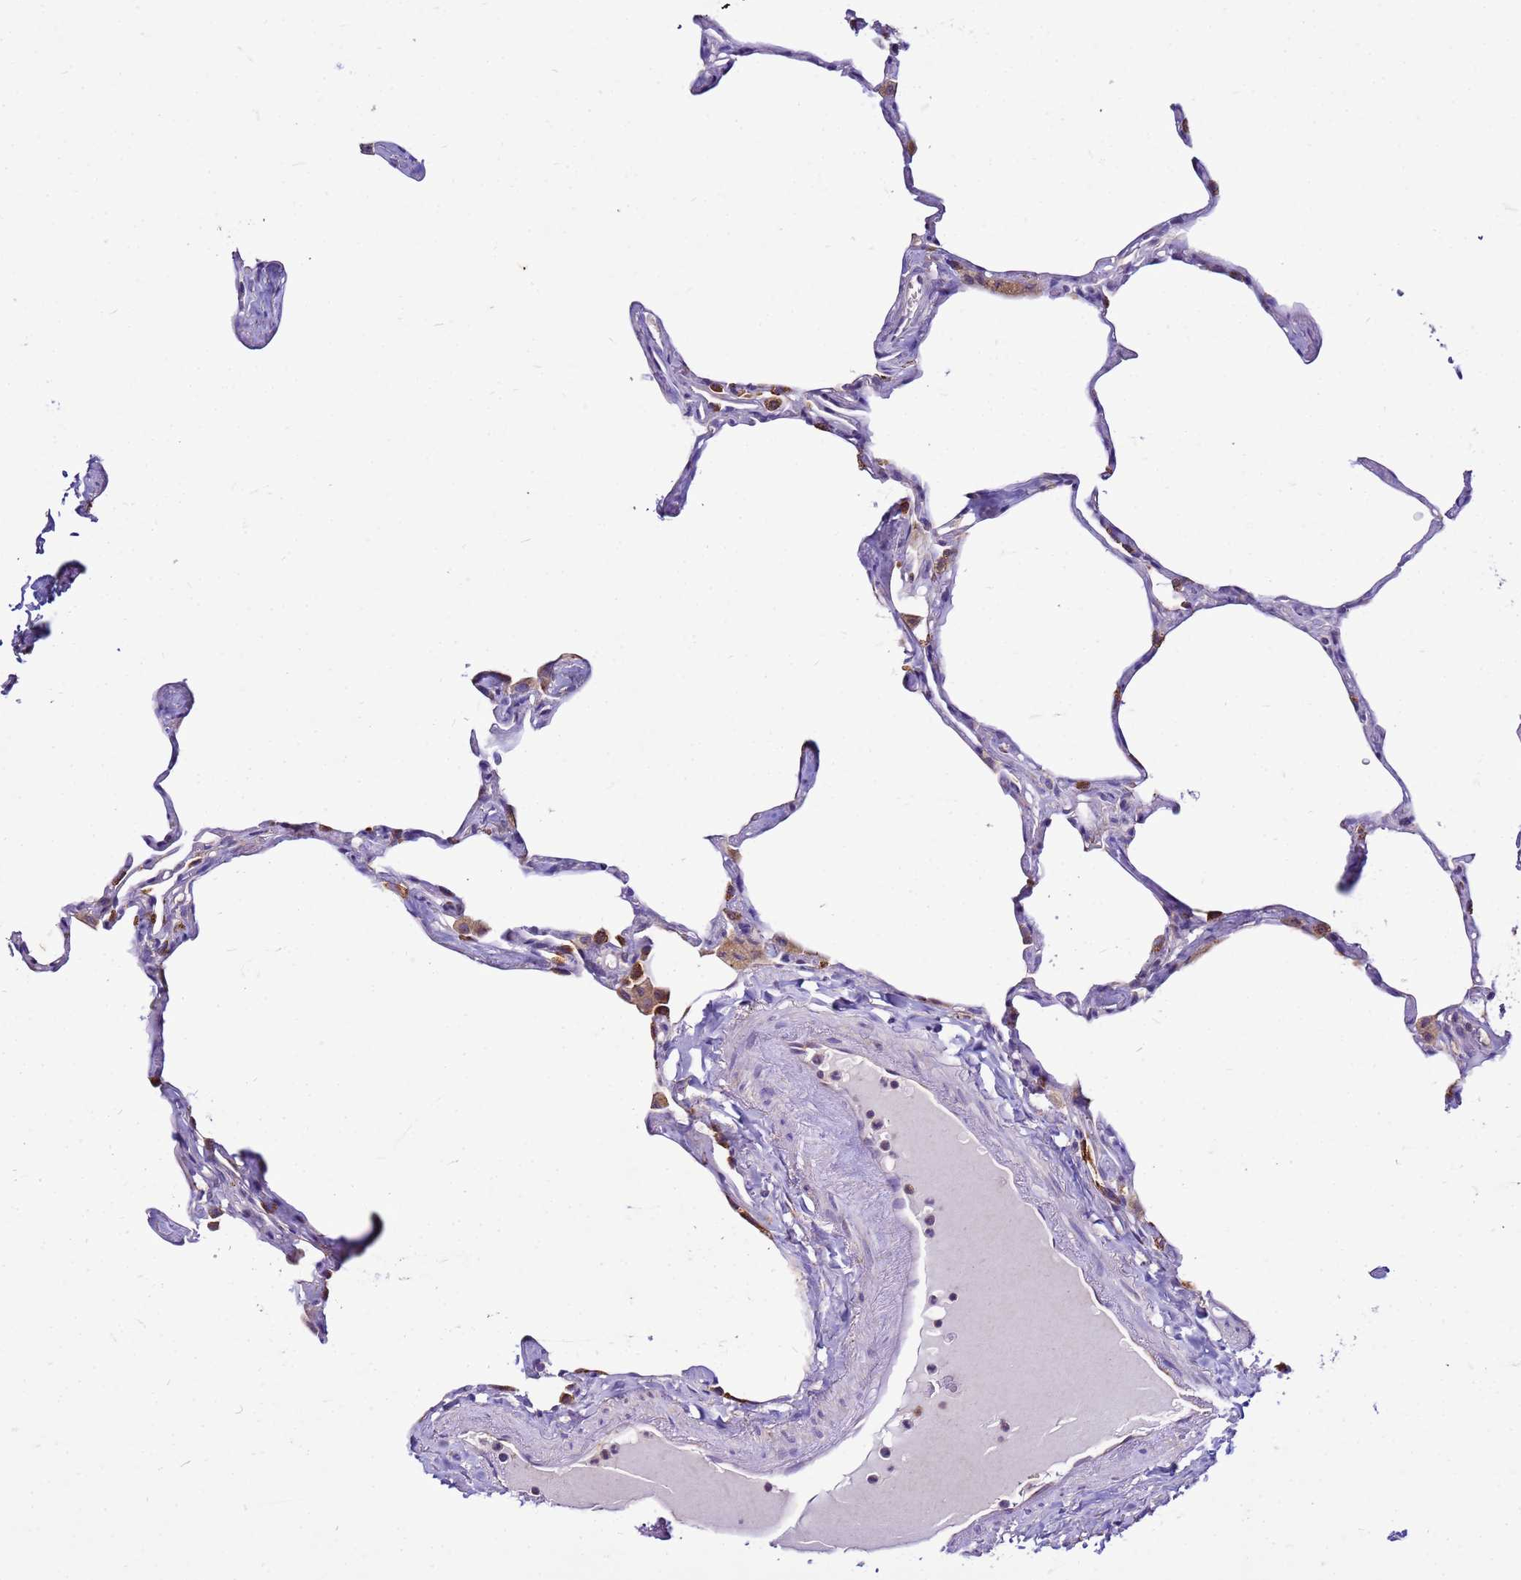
{"staining": {"intensity": "negative", "quantity": "none", "location": "none"}, "tissue": "lung", "cell_type": "Alveolar cells", "image_type": "normal", "snomed": [{"axis": "morphology", "description": "Normal tissue, NOS"}, {"axis": "topography", "description": "Lung"}], "caption": "The IHC micrograph has no significant expression in alveolar cells of lung.", "gene": "PKD1", "patient": {"sex": "male", "age": 65}}